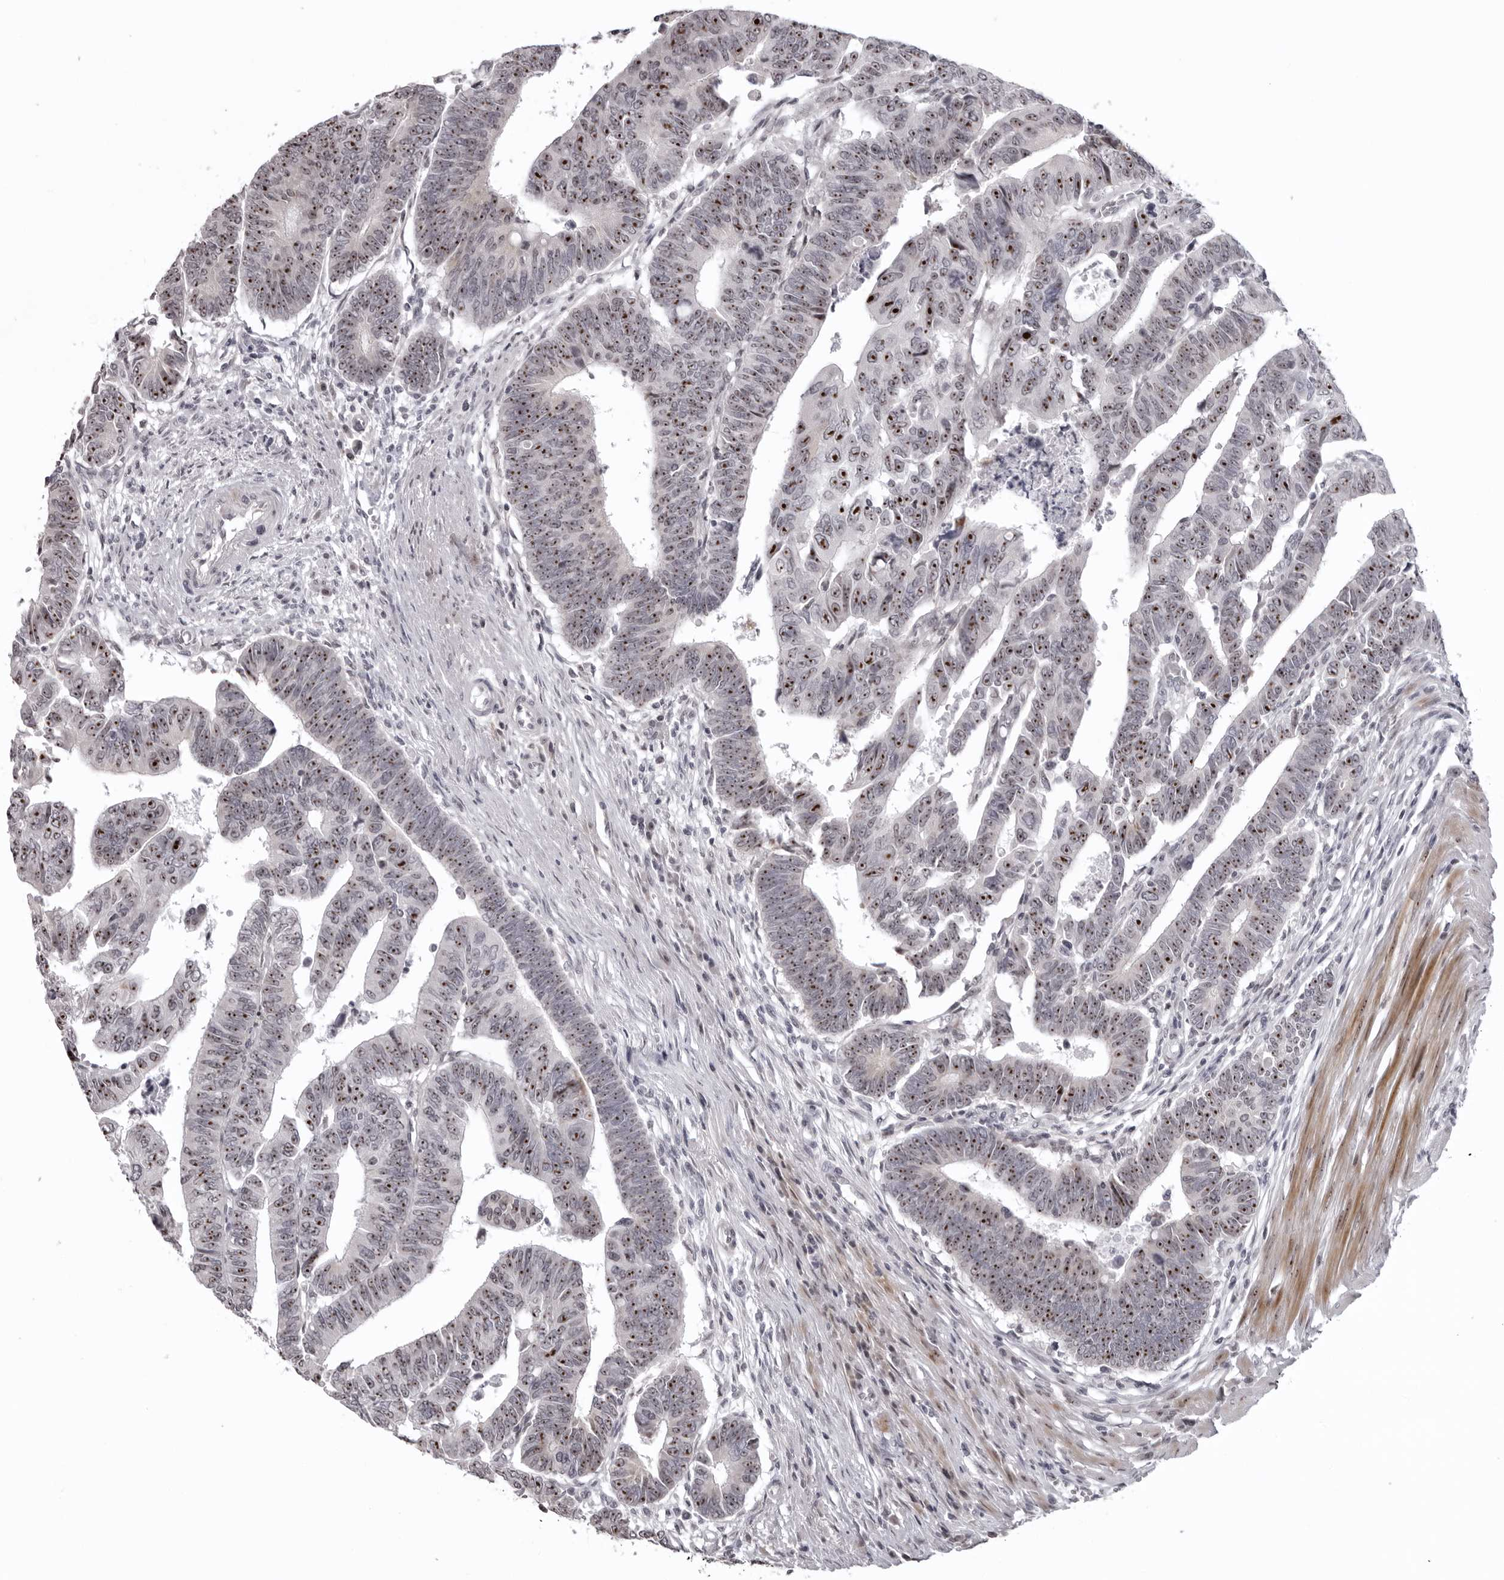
{"staining": {"intensity": "strong", "quantity": ">75%", "location": "nuclear"}, "tissue": "colorectal cancer", "cell_type": "Tumor cells", "image_type": "cancer", "snomed": [{"axis": "morphology", "description": "Adenocarcinoma, NOS"}, {"axis": "topography", "description": "Rectum"}], "caption": "A high-resolution photomicrograph shows immunohistochemistry staining of colorectal cancer (adenocarcinoma), which displays strong nuclear expression in approximately >75% of tumor cells.", "gene": "HELZ", "patient": {"sex": "female", "age": 65}}